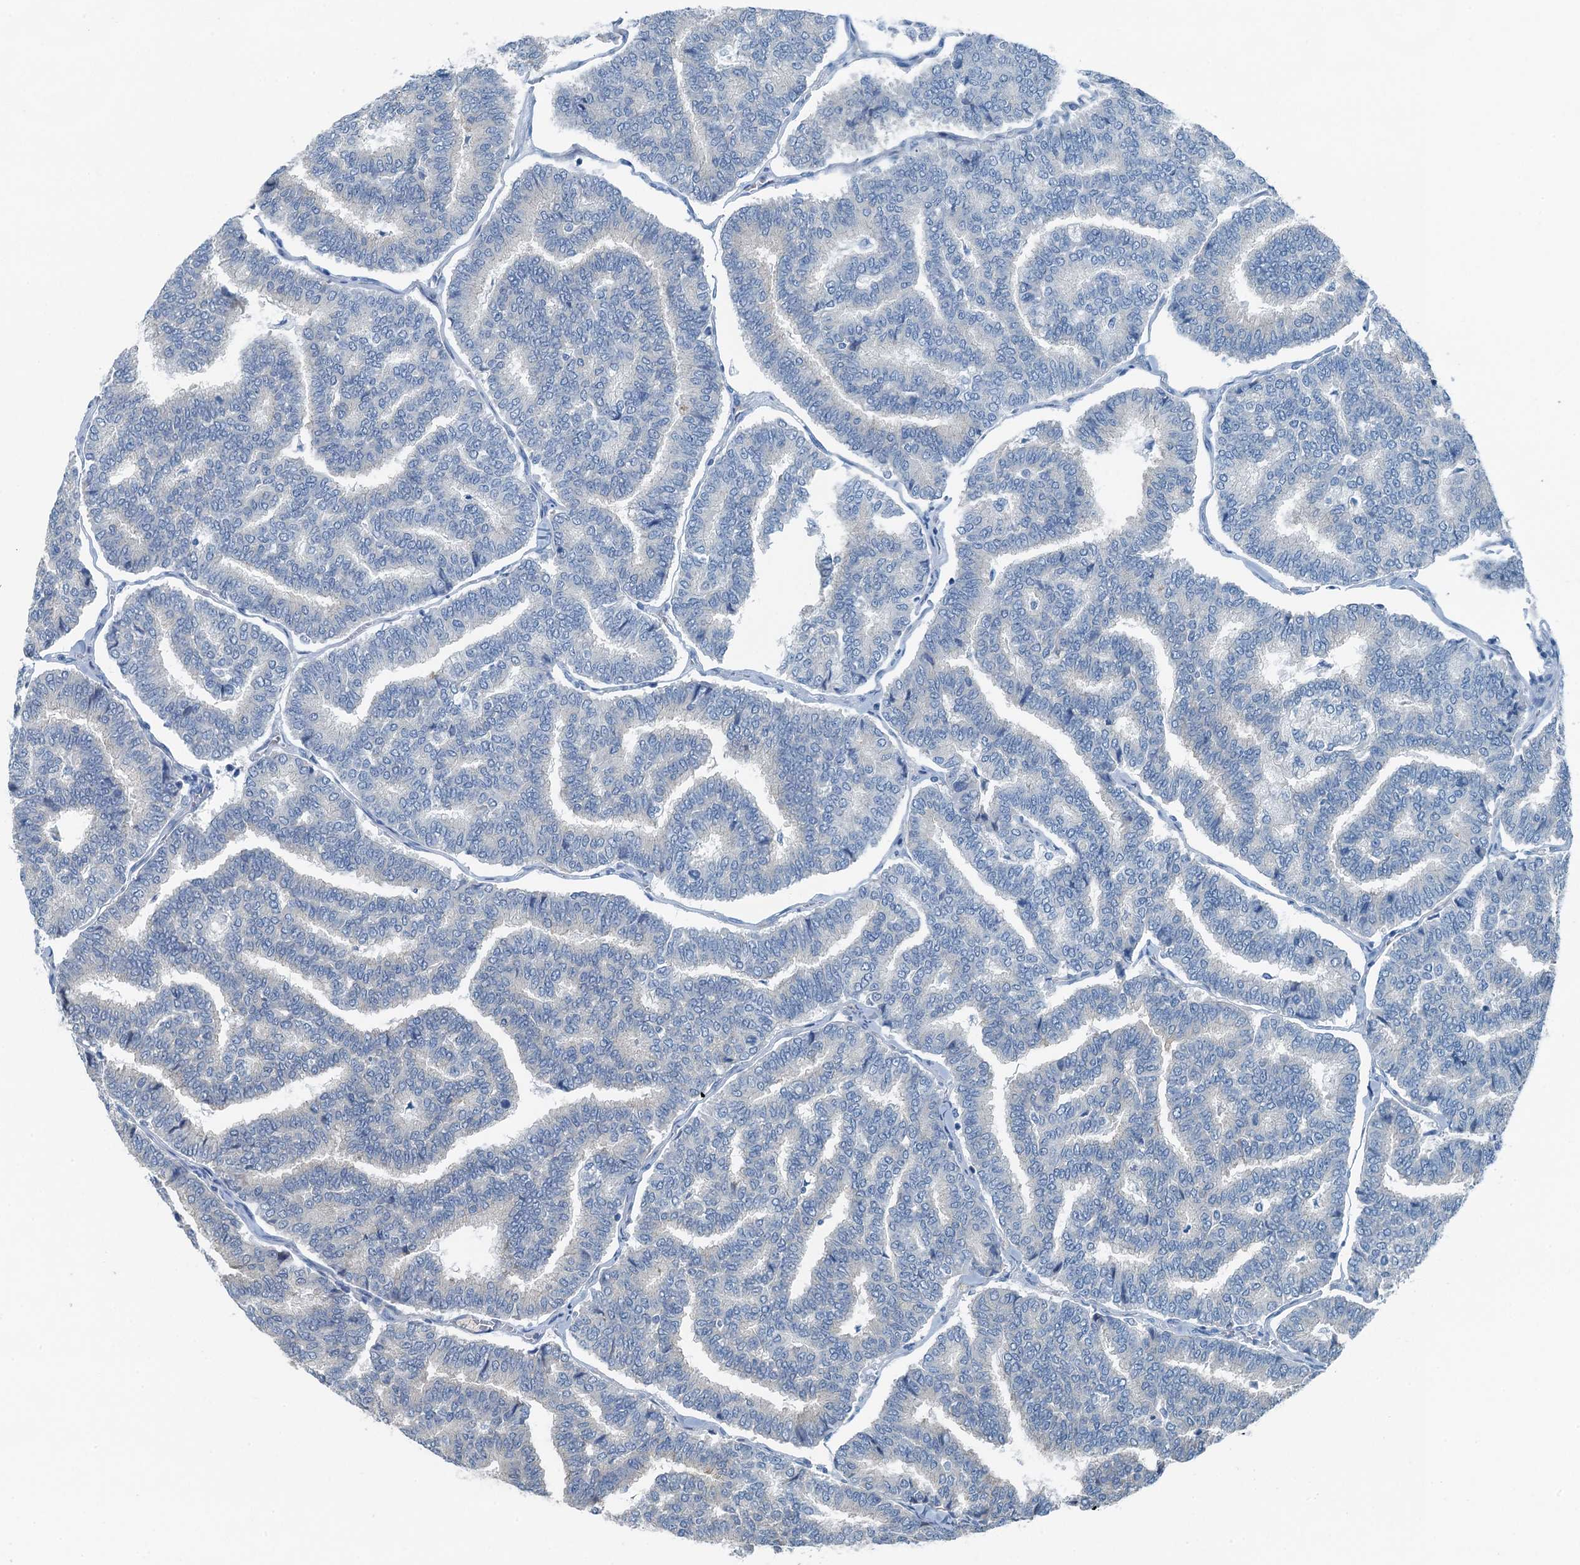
{"staining": {"intensity": "negative", "quantity": "none", "location": "none"}, "tissue": "thyroid cancer", "cell_type": "Tumor cells", "image_type": "cancer", "snomed": [{"axis": "morphology", "description": "Papillary adenocarcinoma, NOS"}, {"axis": "topography", "description": "Thyroid gland"}], "caption": "Photomicrograph shows no protein staining in tumor cells of thyroid cancer tissue.", "gene": "GFOD2", "patient": {"sex": "female", "age": 35}}